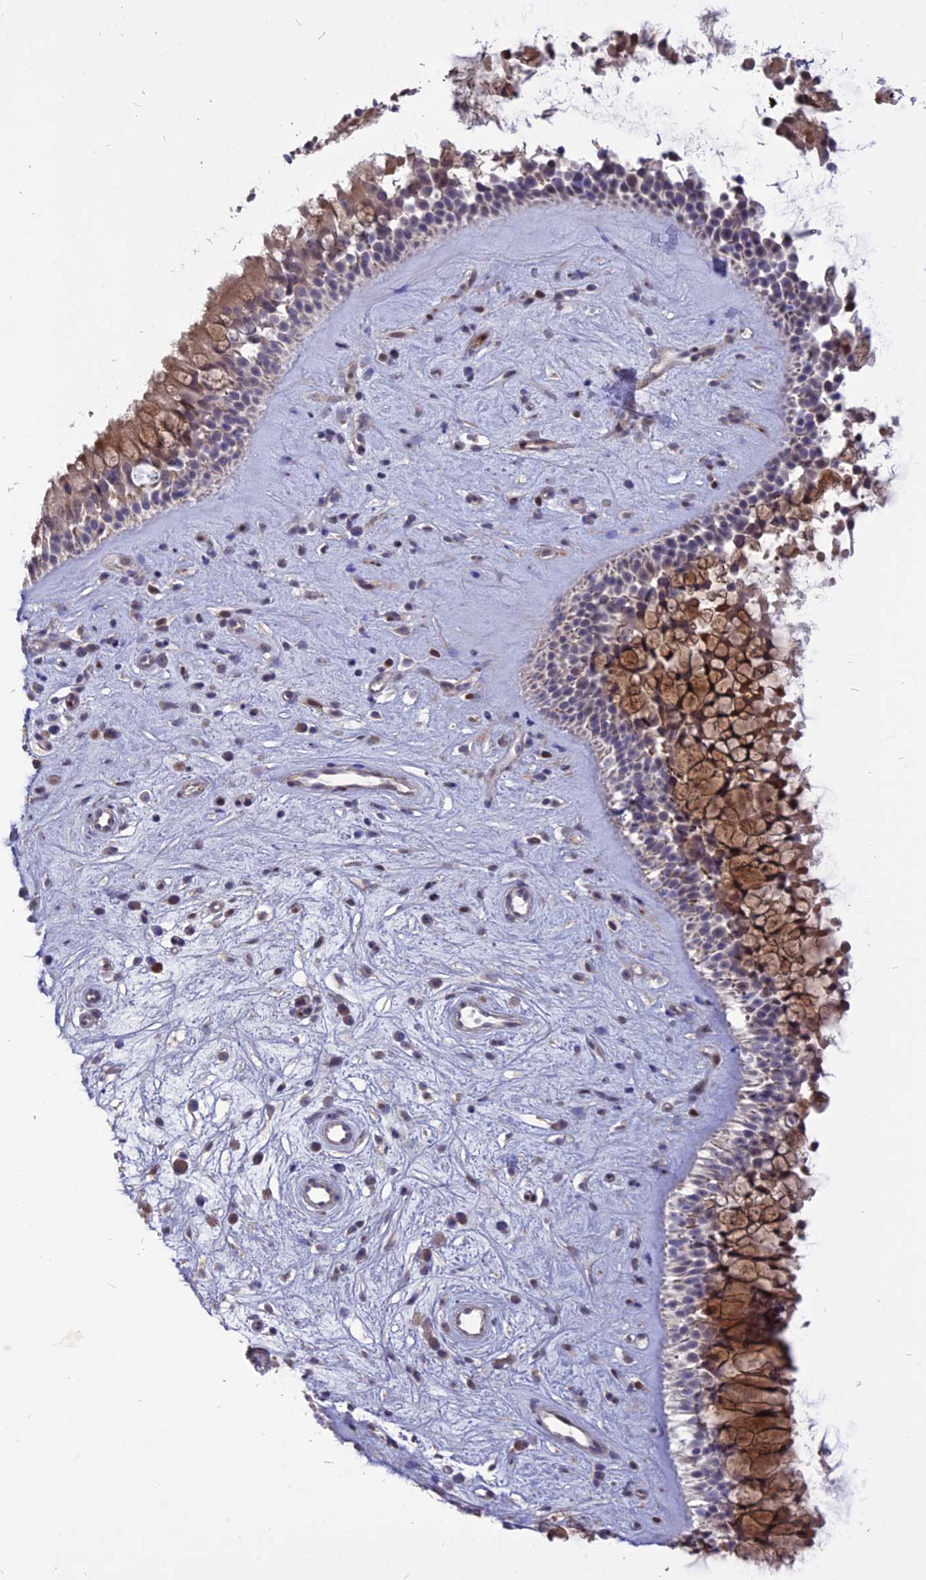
{"staining": {"intensity": "moderate", "quantity": "<25%", "location": "cytoplasmic/membranous"}, "tissue": "nasopharynx", "cell_type": "Respiratory epithelial cells", "image_type": "normal", "snomed": [{"axis": "morphology", "description": "Normal tissue, NOS"}, {"axis": "topography", "description": "Nasopharynx"}], "caption": "Immunohistochemical staining of unremarkable human nasopharynx displays <25% levels of moderate cytoplasmic/membranous protein expression in approximately <25% of respiratory epithelial cells.", "gene": "TMEM263", "patient": {"sex": "male", "age": 32}}